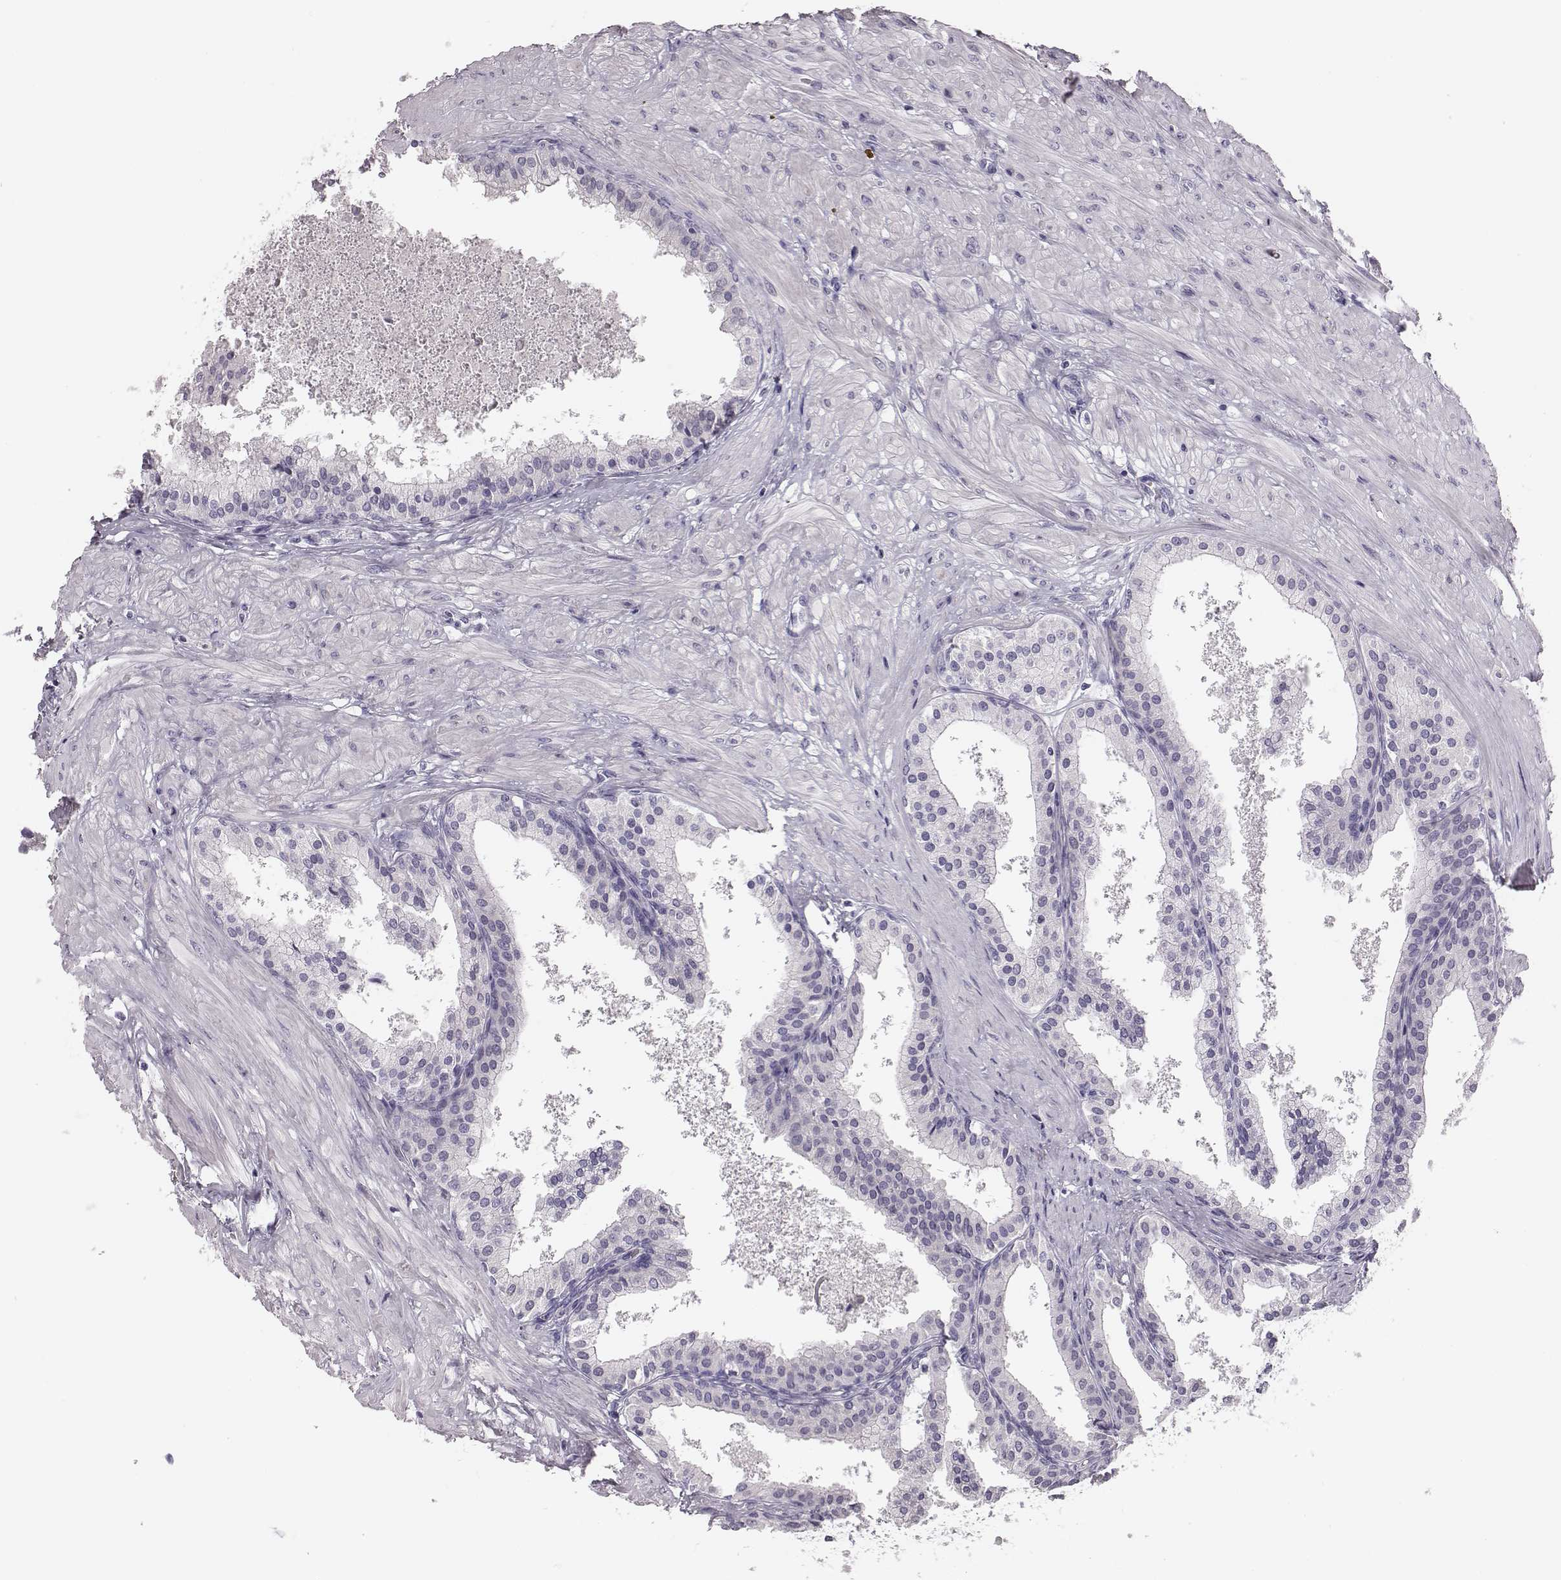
{"staining": {"intensity": "negative", "quantity": "none", "location": "none"}, "tissue": "prostate cancer", "cell_type": "Tumor cells", "image_type": "cancer", "snomed": [{"axis": "morphology", "description": "Adenocarcinoma, Low grade"}, {"axis": "topography", "description": "Prostate"}], "caption": "This is a image of immunohistochemistry (IHC) staining of prostate cancer, which shows no expression in tumor cells. Nuclei are stained in blue.", "gene": "GUCA1A", "patient": {"sex": "male", "age": 56}}